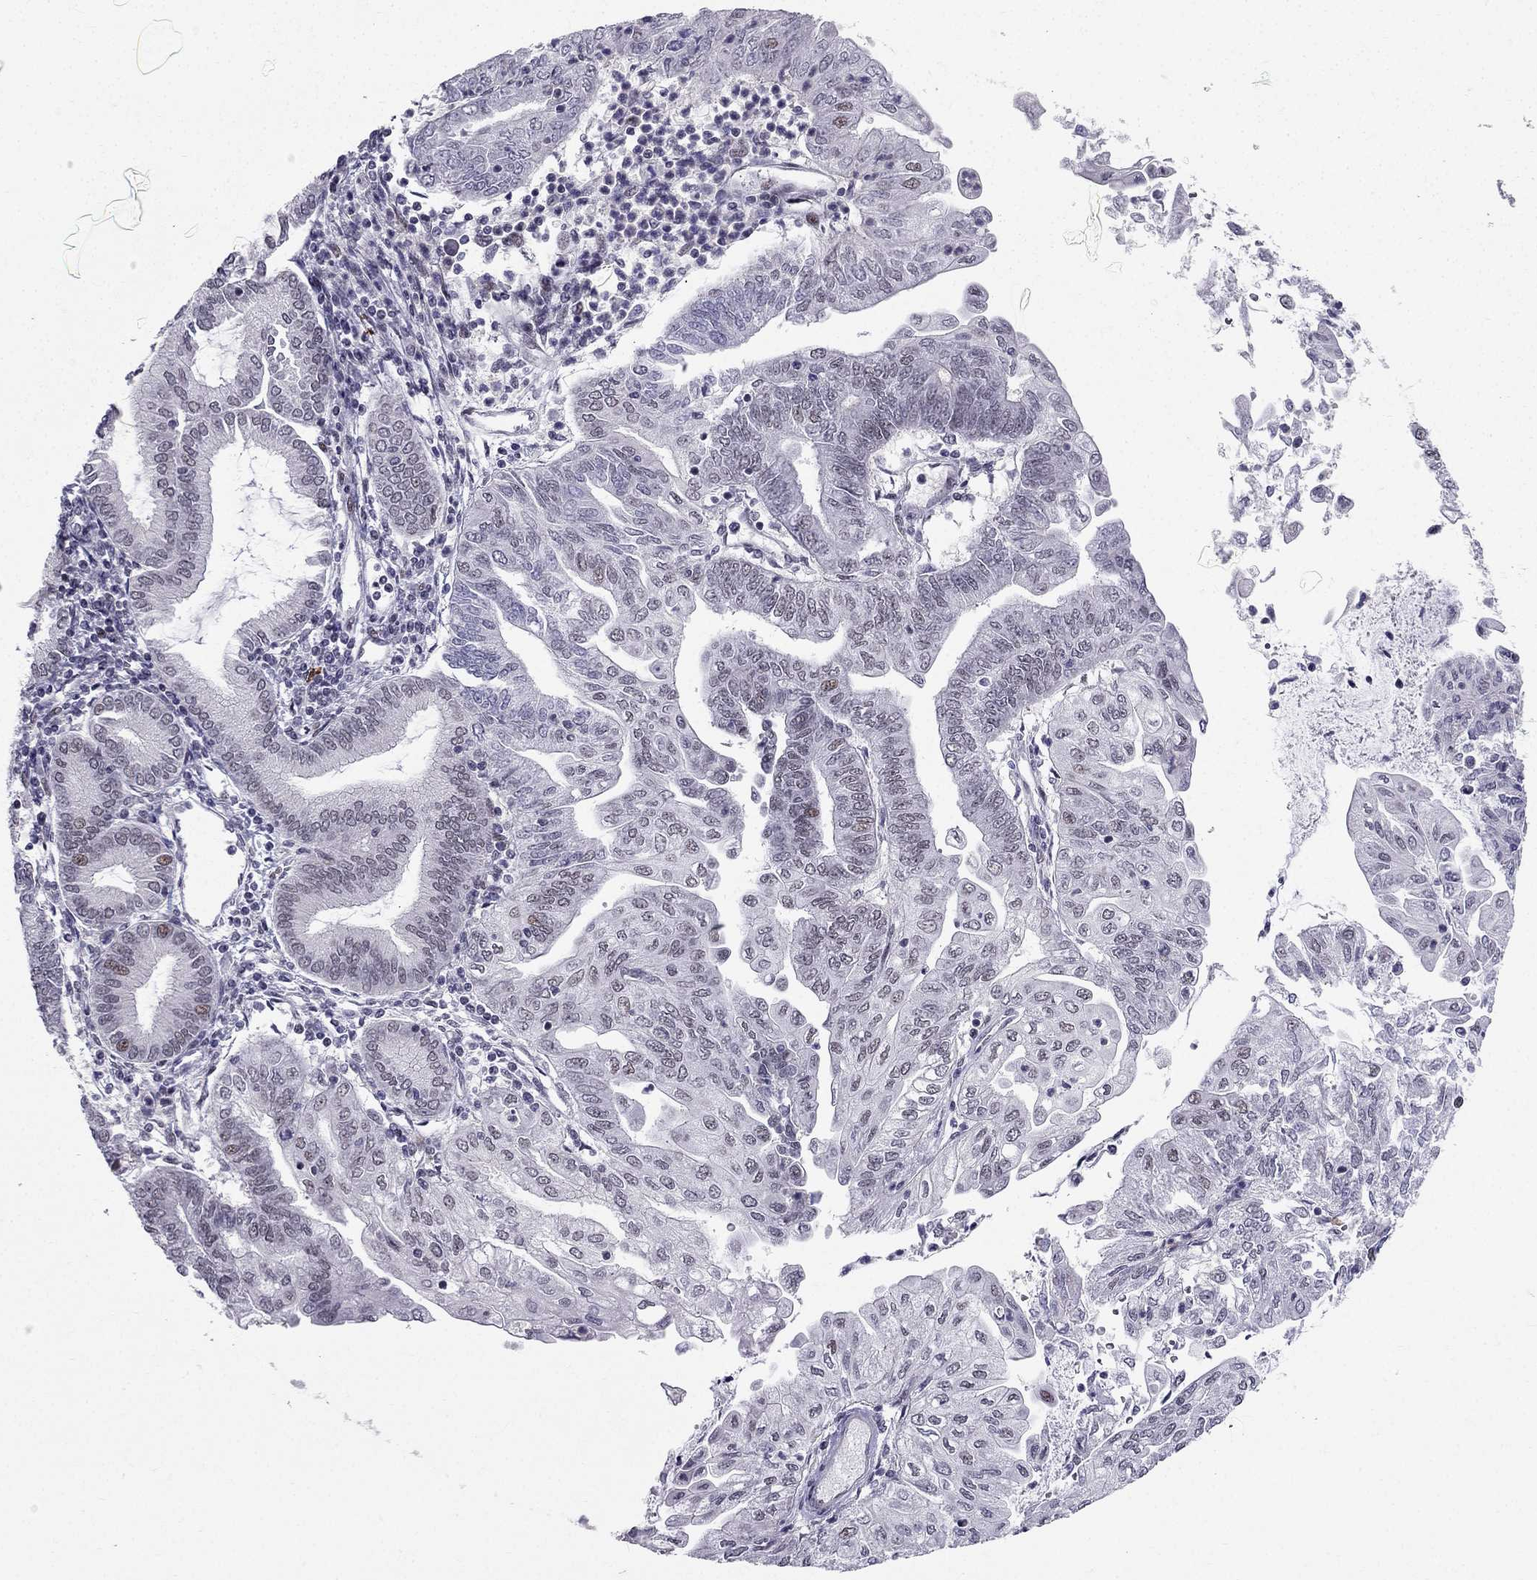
{"staining": {"intensity": "weak", "quantity": "<25%", "location": "nuclear"}, "tissue": "endometrial cancer", "cell_type": "Tumor cells", "image_type": "cancer", "snomed": [{"axis": "morphology", "description": "Adenocarcinoma, NOS"}, {"axis": "topography", "description": "Endometrium"}], "caption": "High magnification brightfield microscopy of adenocarcinoma (endometrial) stained with DAB (3,3'-diaminobenzidine) (brown) and counterstained with hematoxylin (blue): tumor cells show no significant expression.", "gene": "RPRD2", "patient": {"sex": "female", "age": 55}}